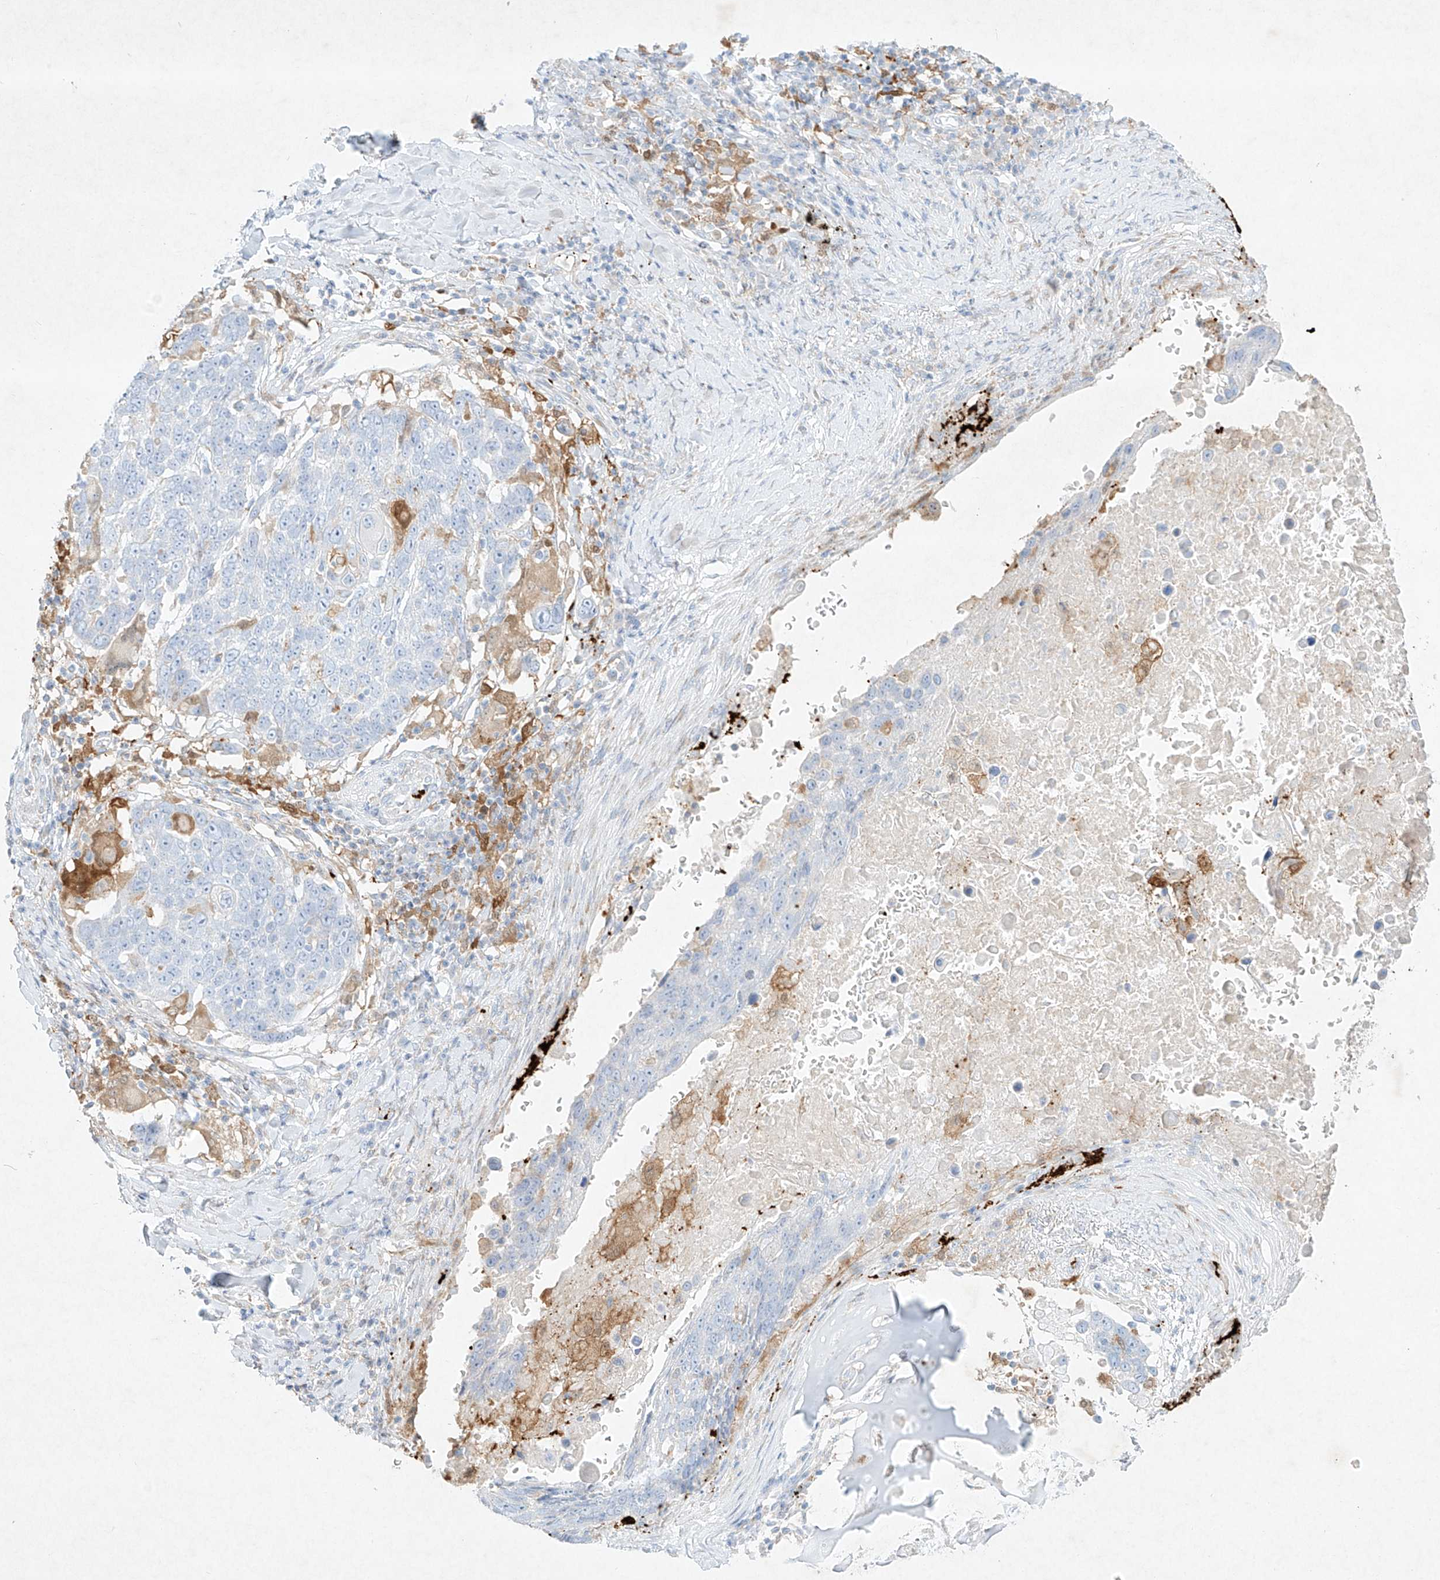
{"staining": {"intensity": "negative", "quantity": "none", "location": "none"}, "tissue": "lung cancer", "cell_type": "Tumor cells", "image_type": "cancer", "snomed": [{"axis": "morphology", "description": "Squamous cell carcinoma, NOS"}, {"axis": "topography", "description": "Lung"}], "caption": "Tumor cells show no significant staining in lung cancer. The staining is performed using DAB (3,3'-diaminobenzidine) brown chromogen with nuclei counter-stained in using hematoxylin.", "gene": "PLEK", "patient": {"sex": "male", "age": 66}}